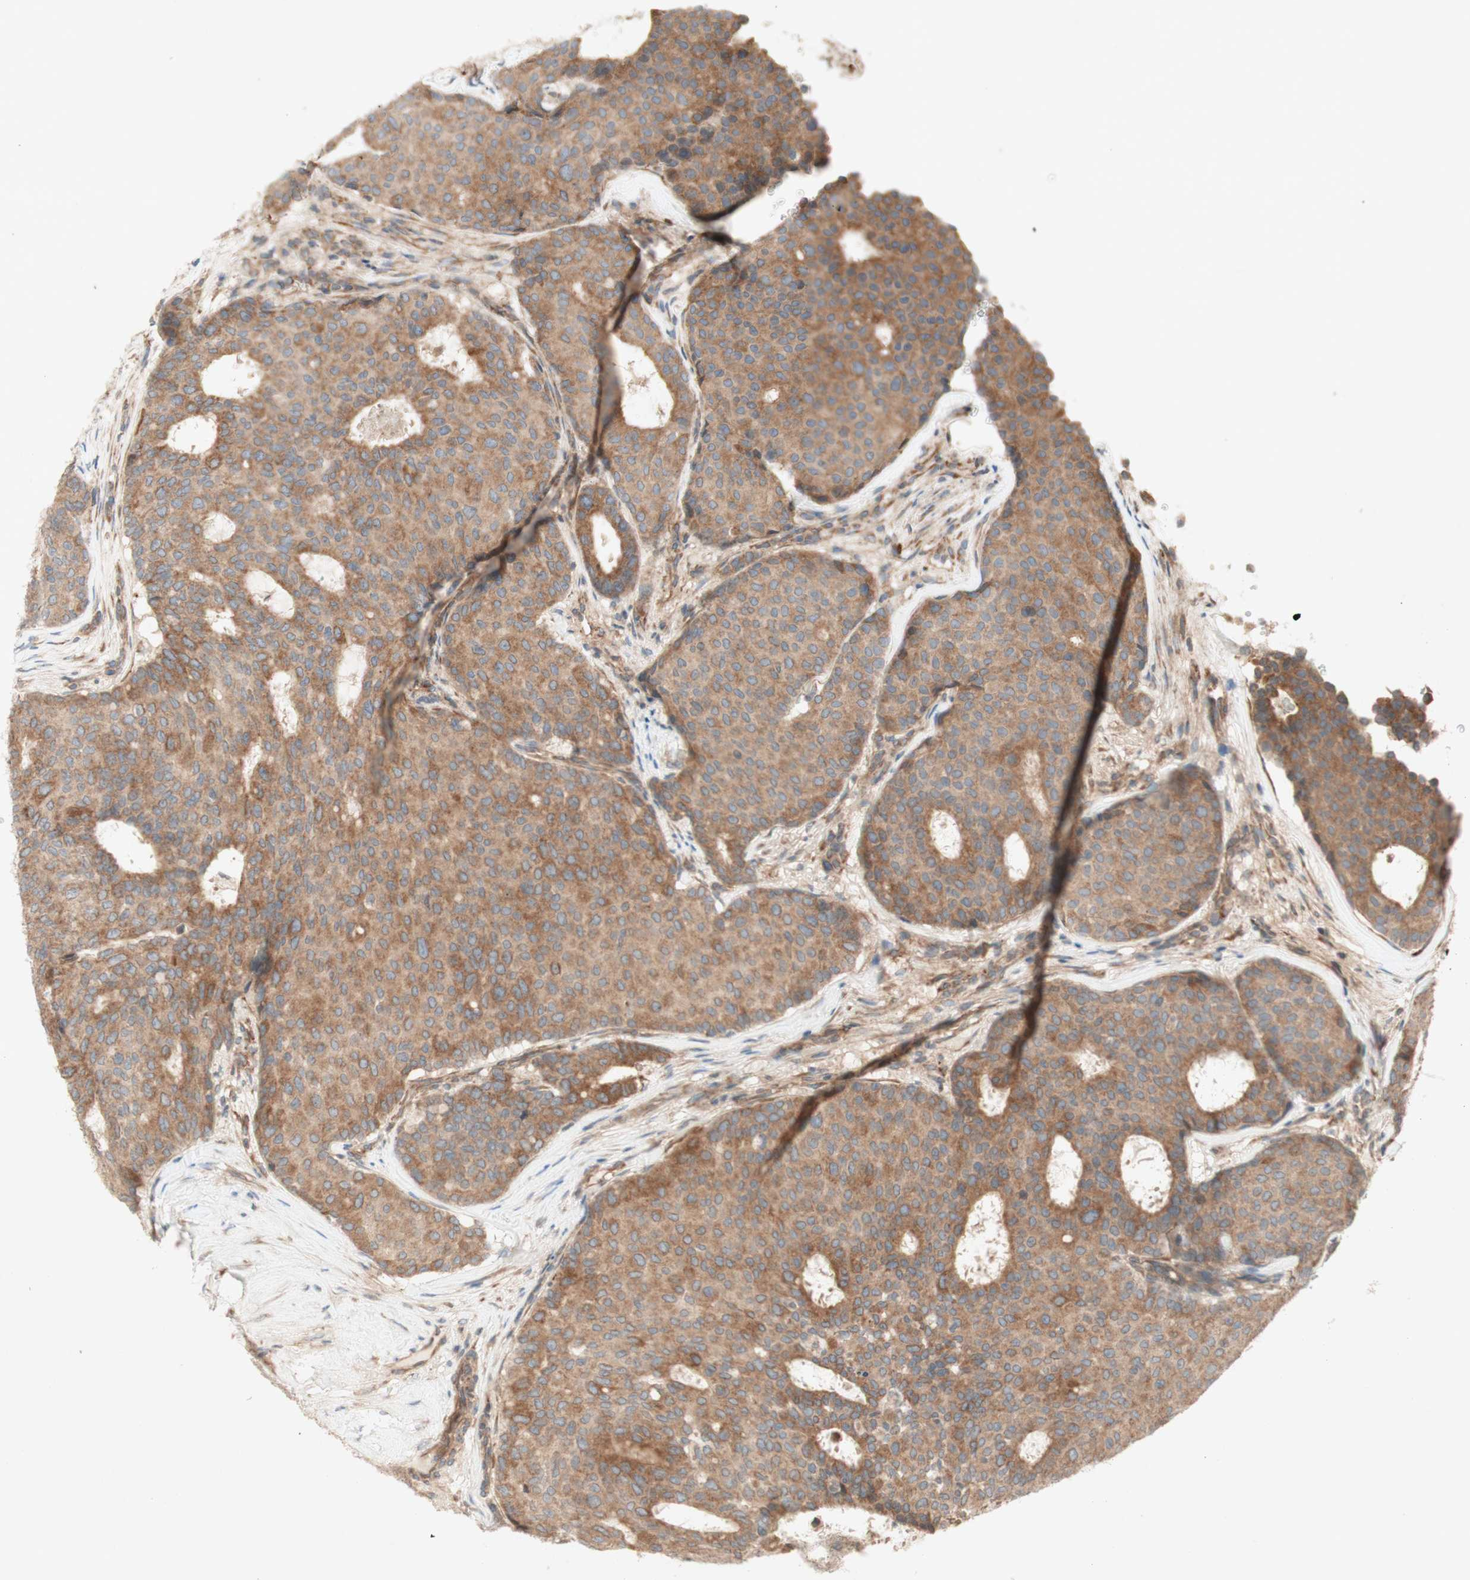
{"staining": {"intensity": "moderate", "quantity": ">75%", "location": "cytoplasmic/membranous"}, "tissue": "breast cancer", "cell_type": "Tumor cells", "image_type": "cancer", "snomed": [{"axis": "morphology", "description": "Duct carcinoma"}, {"axis": "topography", "description": "Breast"}], "caption": "Invasive ductal carcinoma (breast) tissue exhibits moderate cytoplasmic/membranous expression in about >75% of tumor cells", "gene": "SOCS2", "patient": {"sex": "female", "age": 75}}